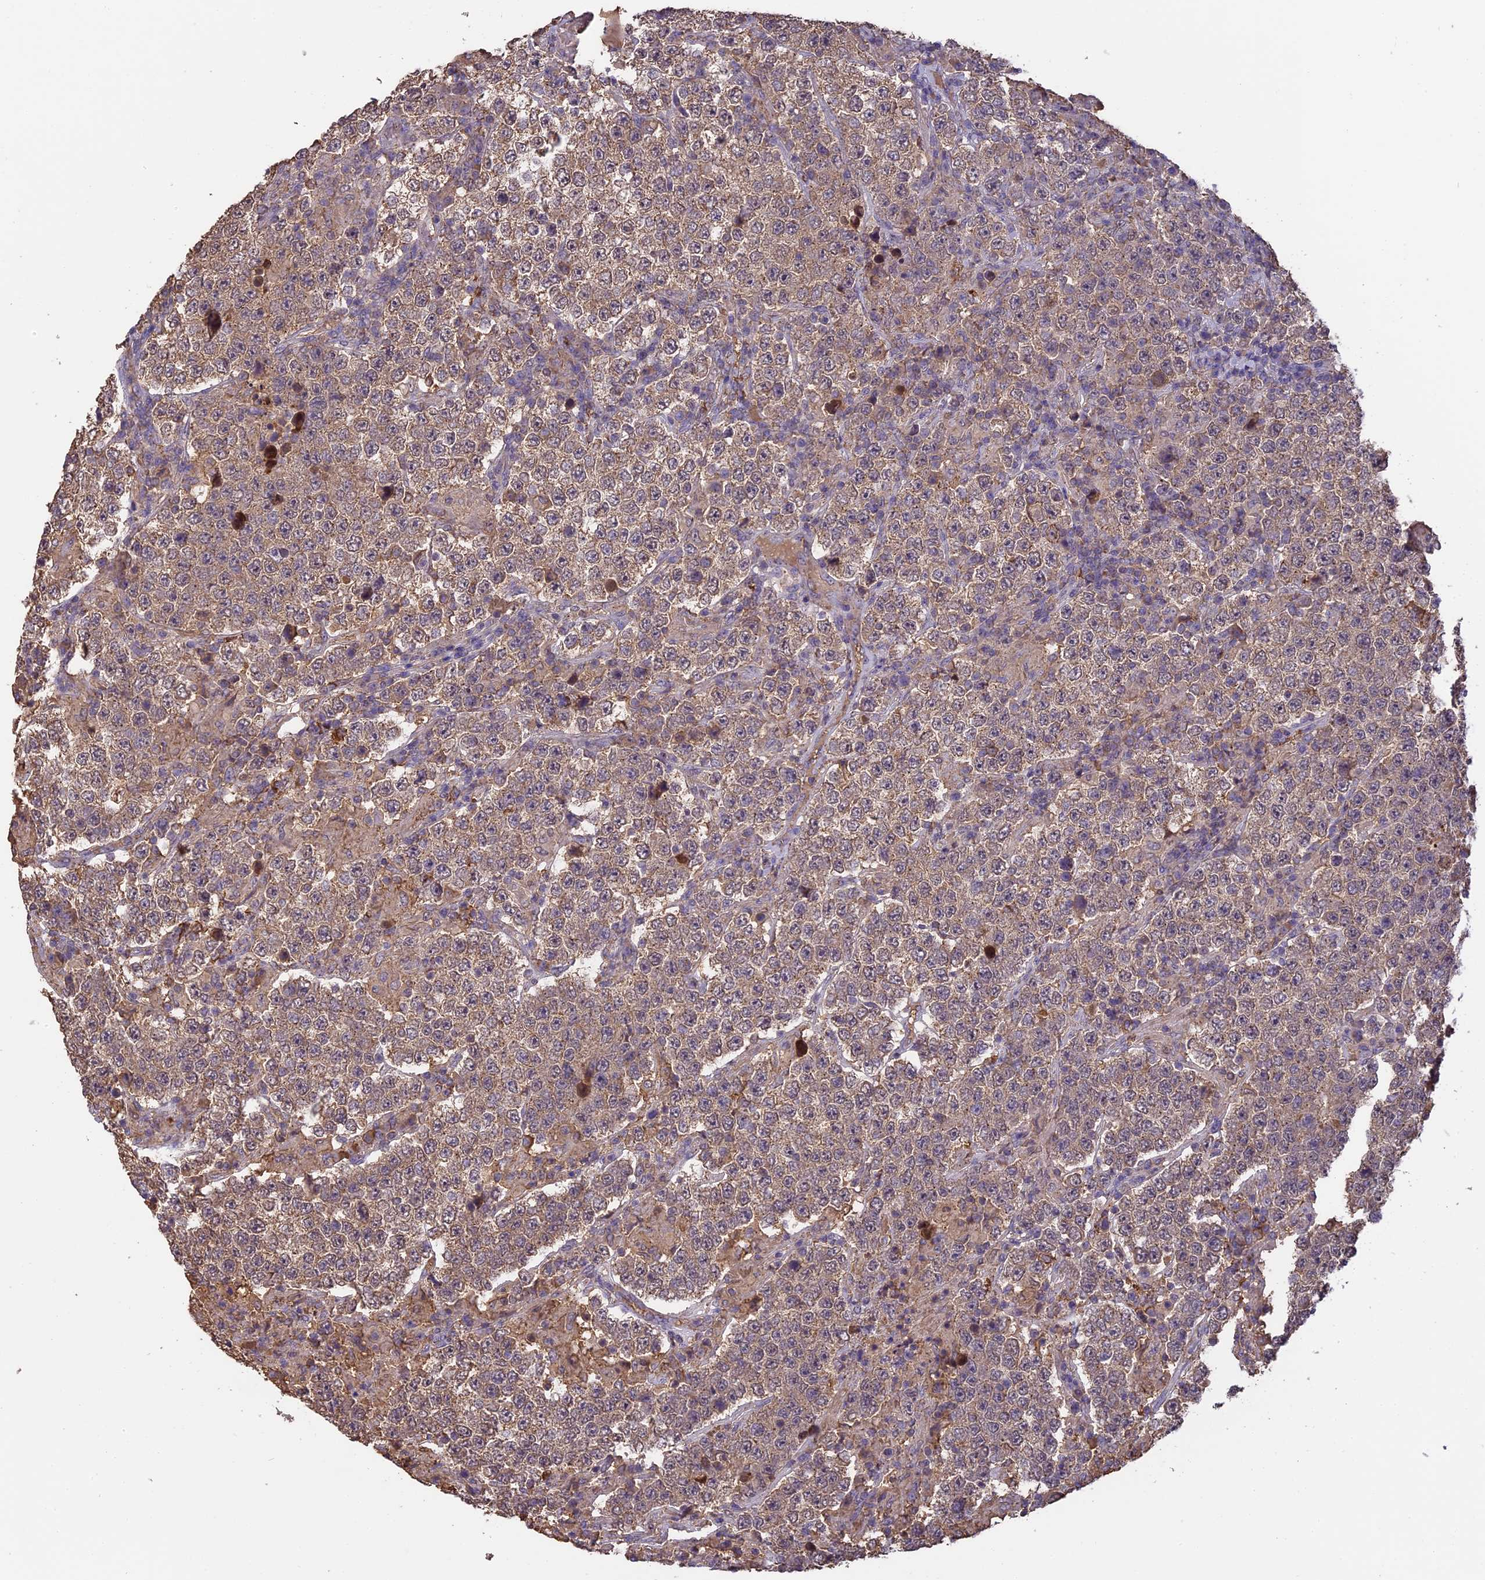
{"staining": {"intensity": "moderate", "quantity": ">75%", "location": "cytoplasmic/membranous,nuclear"}, "tissue": "testis cancer", "cell_type": "Tumor cells", "image_type": "cancer", "snomed": [{"axis": "morphology", "description": "Normal tissue, NOS"}, {"axis": "morphology", "description": "Urothelial carcinoma, High grade"}, {"axis": "morphology", "description": "Seminoma, NOS"}, {"axis": "morphology", "description": "Carcinoma, Embryonal, NOS"}, {"axis": "topography", "description": "Urinary bladder"}, {"axis": "topography", "description": "Testis"}], "caption": "Immunohistochemical staining of testis cancer shows medium levels of moderate cytoplasmic/membranous and nuclear positivity in about >75% of tumor cells.", "gene": "ARHGAP19", "patient": {"sex": "male", "age": 41}}